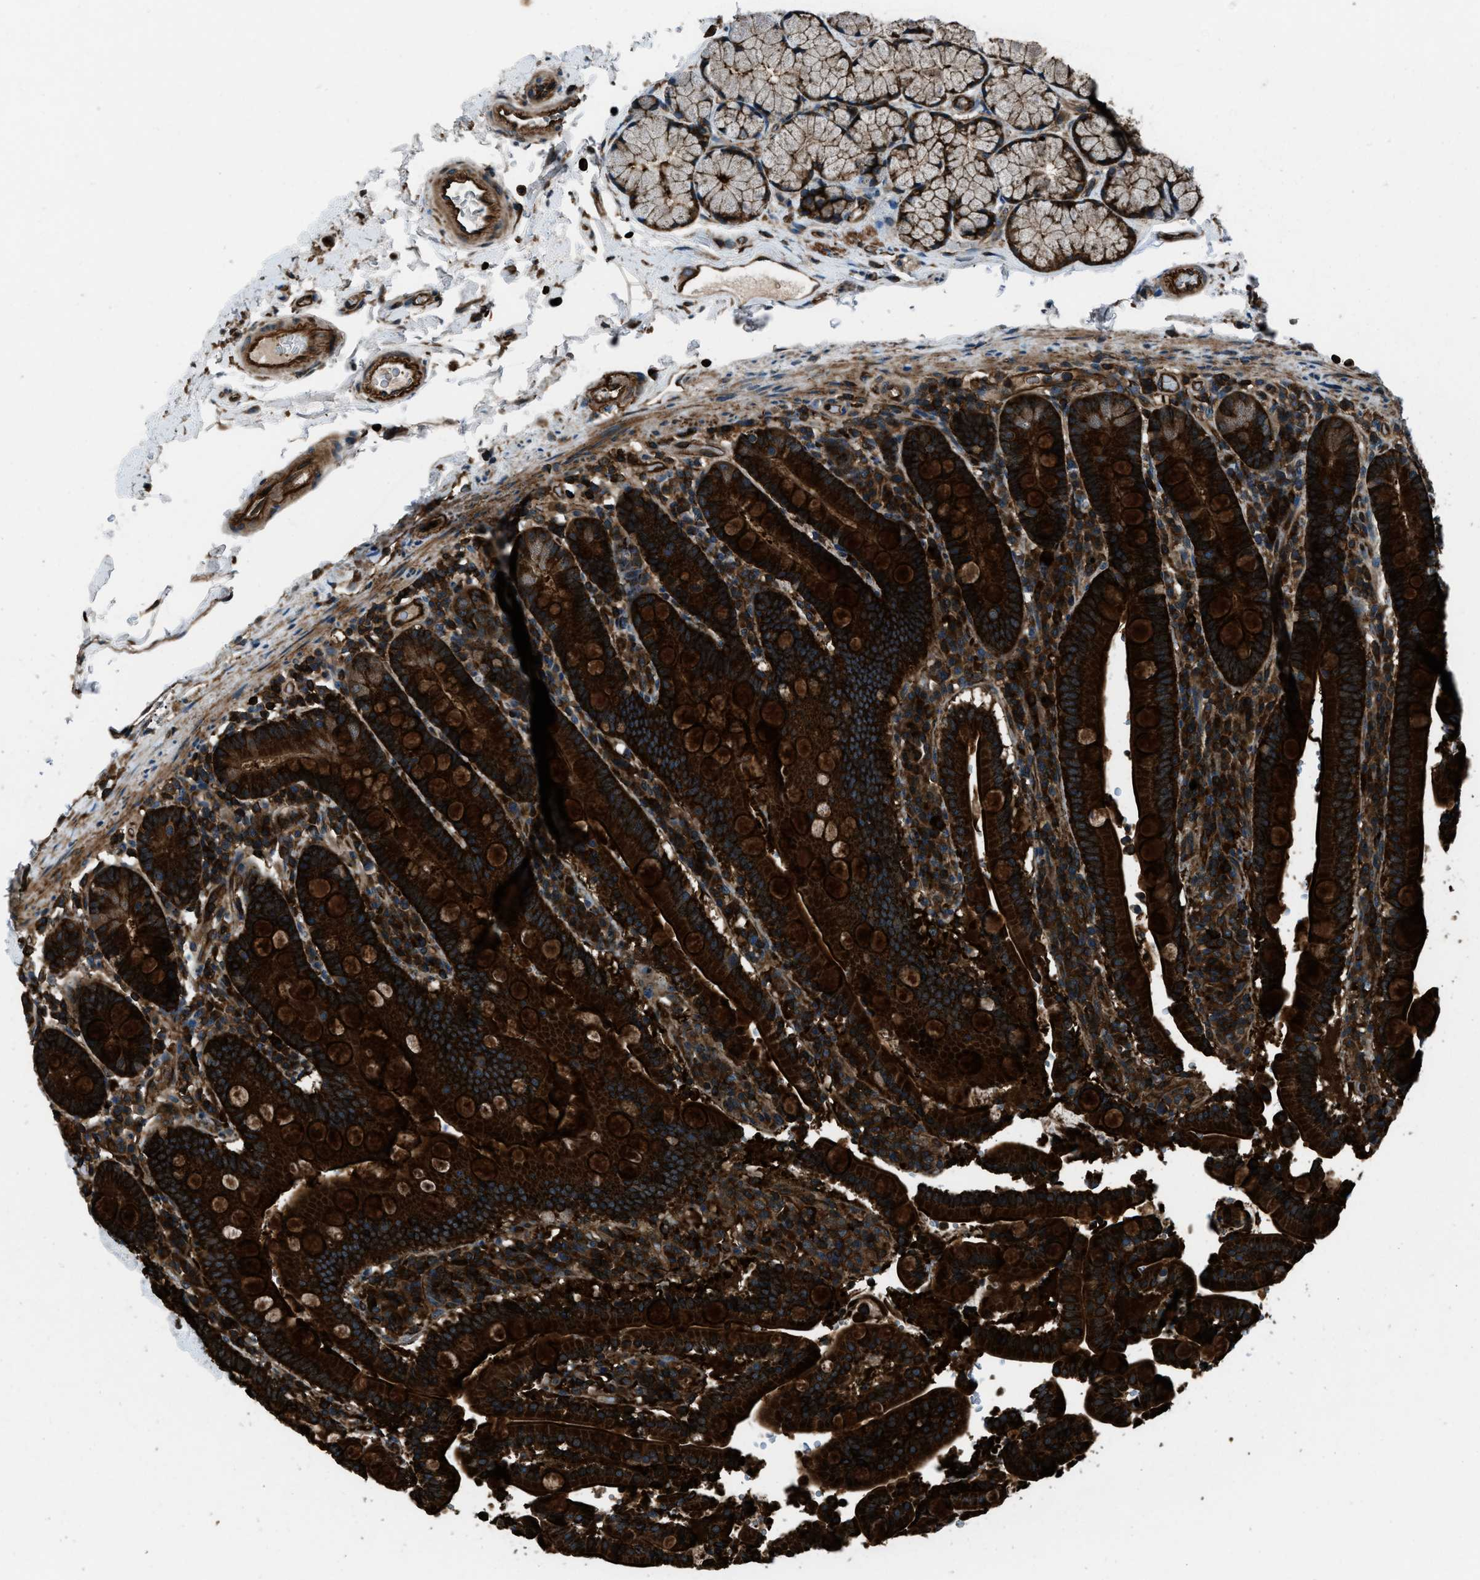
{"staining": {"intensity": "strong", "quantity": ">75%", "location": "cytoplasmic/membranous"}, "tissue": "duodenum", "cell_type": "Glandular cells", "image_type": "normal", "snomed": [{"axis": "morphology", "description": "Normal tissue, NOS"}, {"axis": "topography", "description": "Small intestine, NOS"}], "caption": "Unremarkable duodenum was stained to show a protein in brown. There is high levels of strong cytoplasmic/membranous expression in about >75% of glandular cells. (IHC, brightfield microscopy, high magnification).", "gene": "SNX30", "patient": {"sex": "female", "age": 71}}